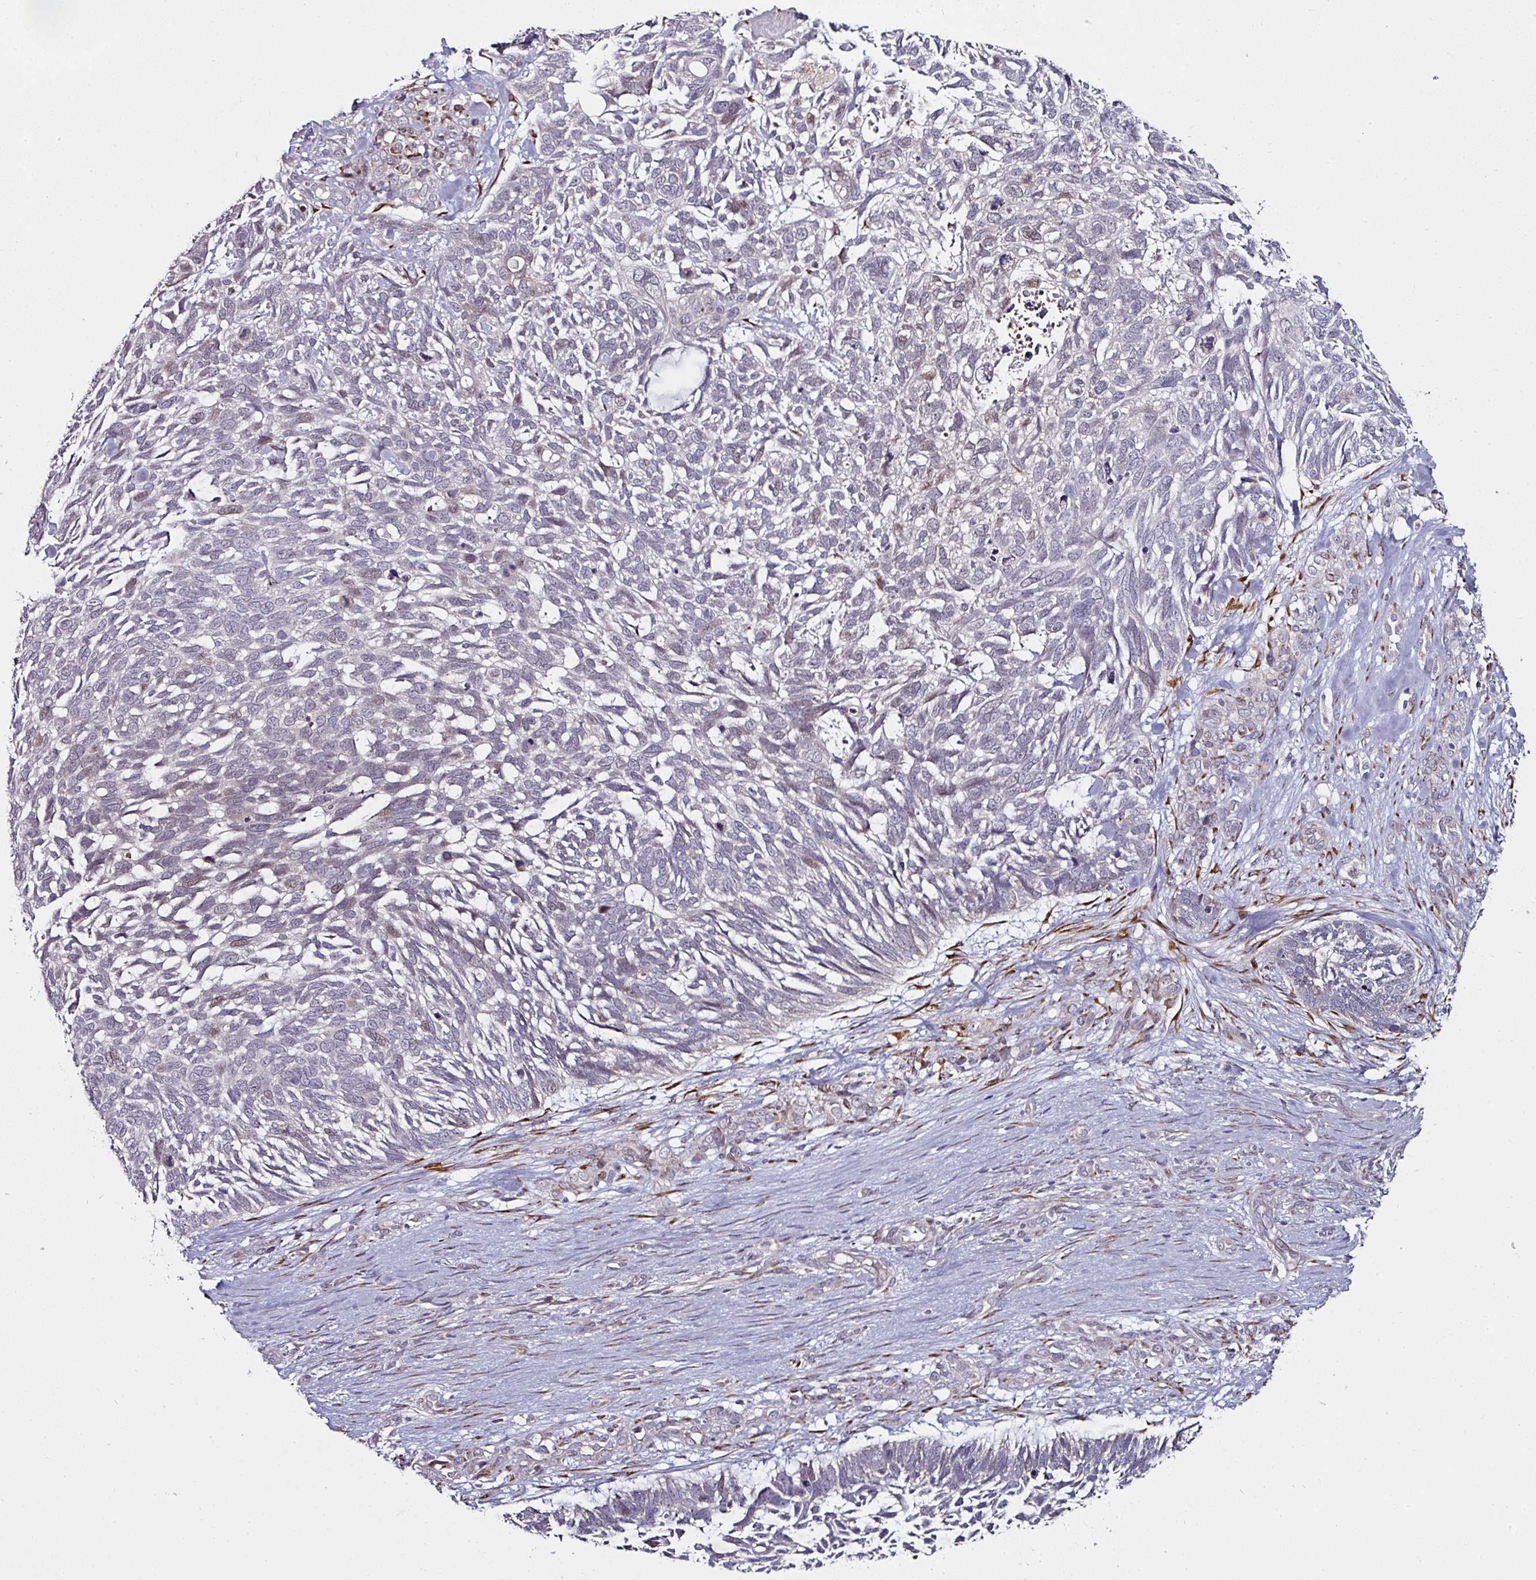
{"staining": {"intensity": "negative", "quantity": "none", "location": "none"}, "tissue": "skin cancer", "cell_type": "Tumor cells", "image_type": "cancer", "snomed": [{"axis": "morphology", "description": "Basal cell carcinoma"}, {"axis": "topography", "description": "Skin"}], "caption": "Immunohistochemistry of skin cancer (basal cell carcinoma) shows no expression in tumor cells.", "gene": "APOLD1", "patient": {"sex": "male", "age": 88}}